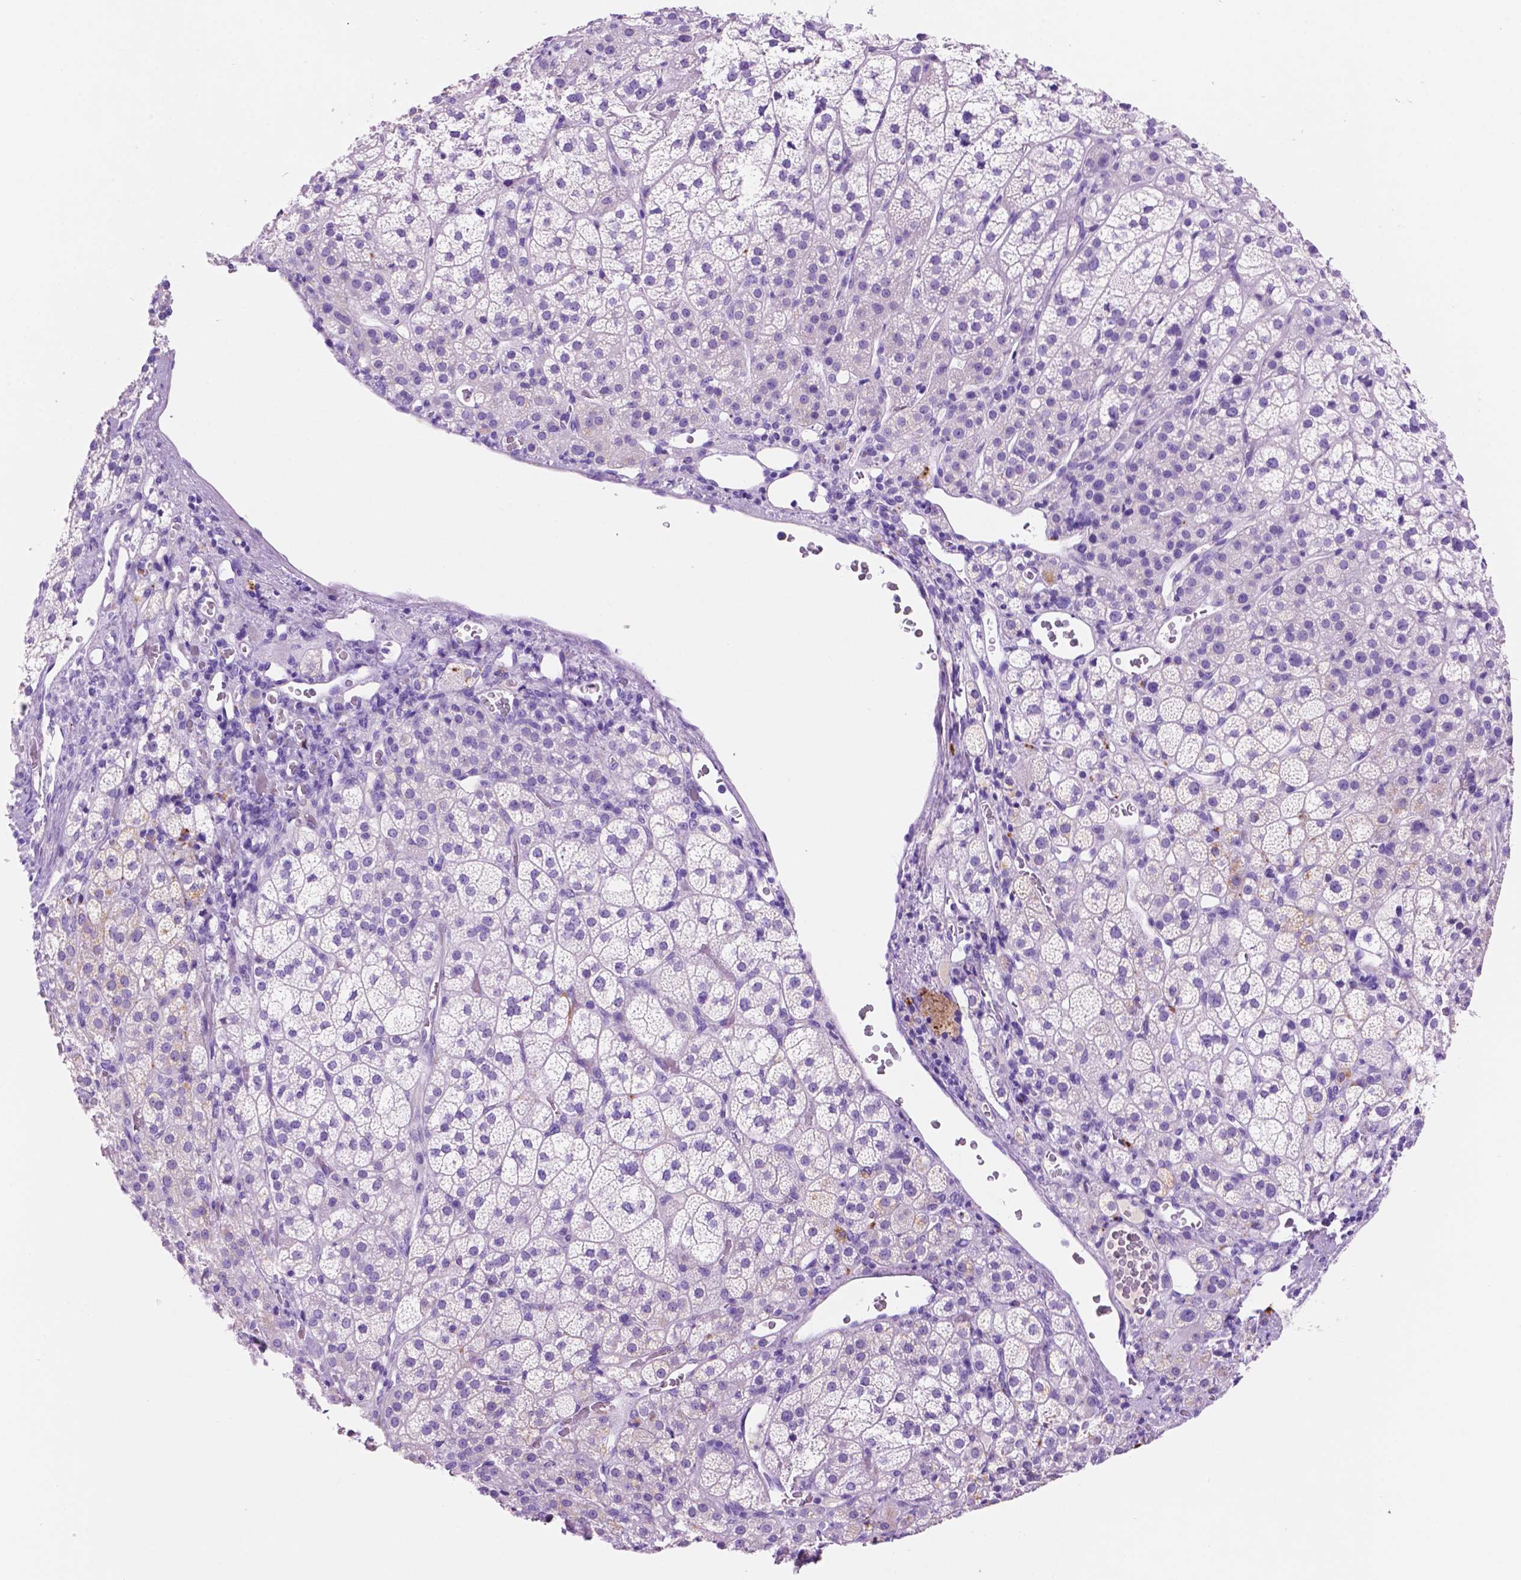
{"staining": {"intensity": "negative", "quantity": "none", "location": "none"}, "tissue": "adrenal gland", "cell_type": "Glandular cells", "image_type": "normal", "snomed": [{"axis": "morphology", "description": "Normal tissue, NOS"}, {"axis": "topography", "description": "Adrenal gland"}], "caption": "Immunohistochemical staining of benign human adrenal gland demonstrates no significant staining in glandular cells. (DAB immunohistochemistry (IHC) visualized using brightfield microscopy, high magnification).", "gene": "FOXB2", "patient": {"sex": "female", "age": 60}}